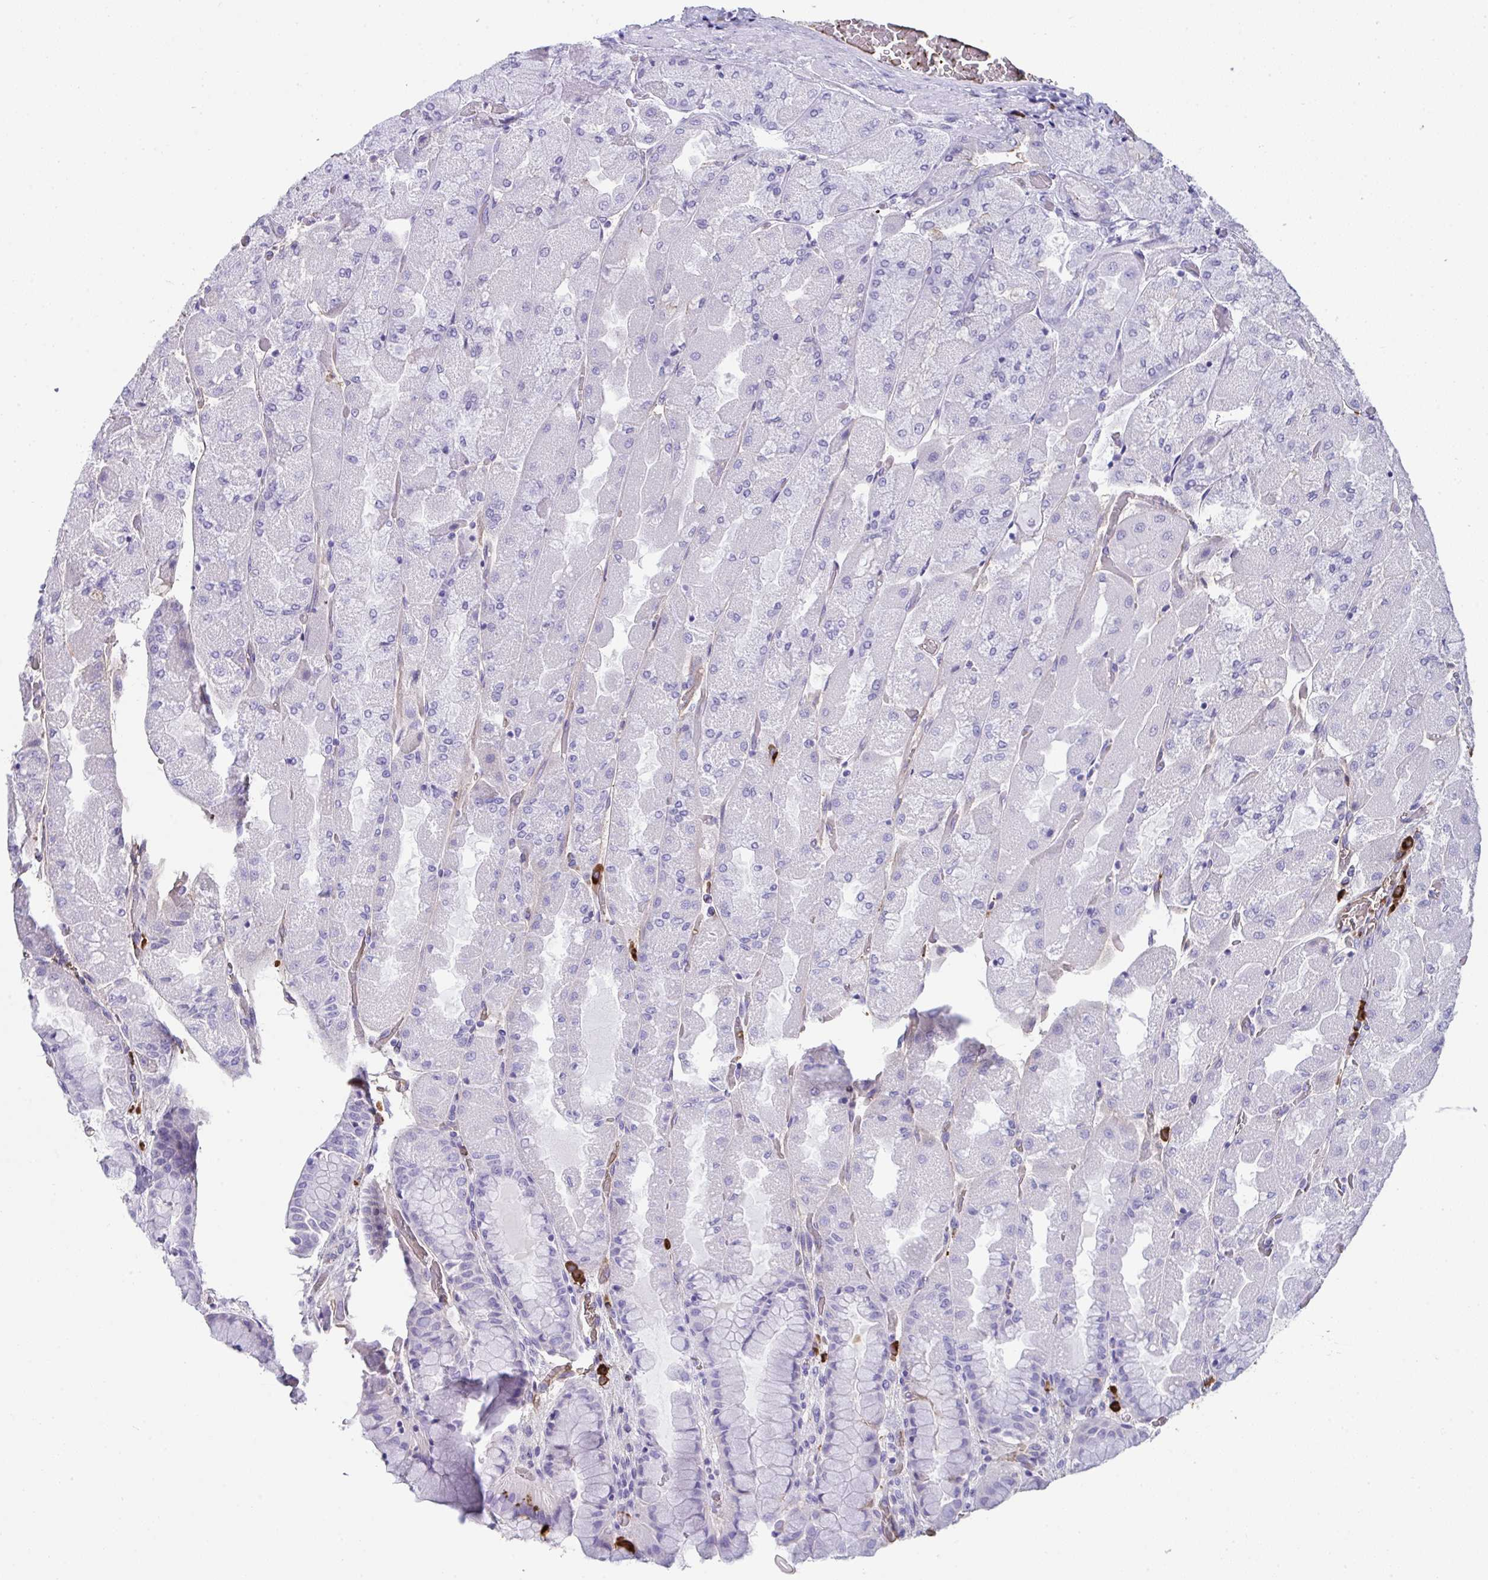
{"staining": {"intensity": "negative", "quantity": "none", "location": "none"}, "tissue": "stomach", "cell_type": "Glandular cells", "image_type": "normal", "snomed": [{"axis": "morphology", "description": "Normal tissue, NOS"}, {"axis": "topography", "description": "Stomach"}], "caption": "This is a image of immunohistochemistry staining of benign stomach, which shows no expression in glandular cells.", "gene": "JCHAIN", "patient": {"sex": "female", "age": 61}}